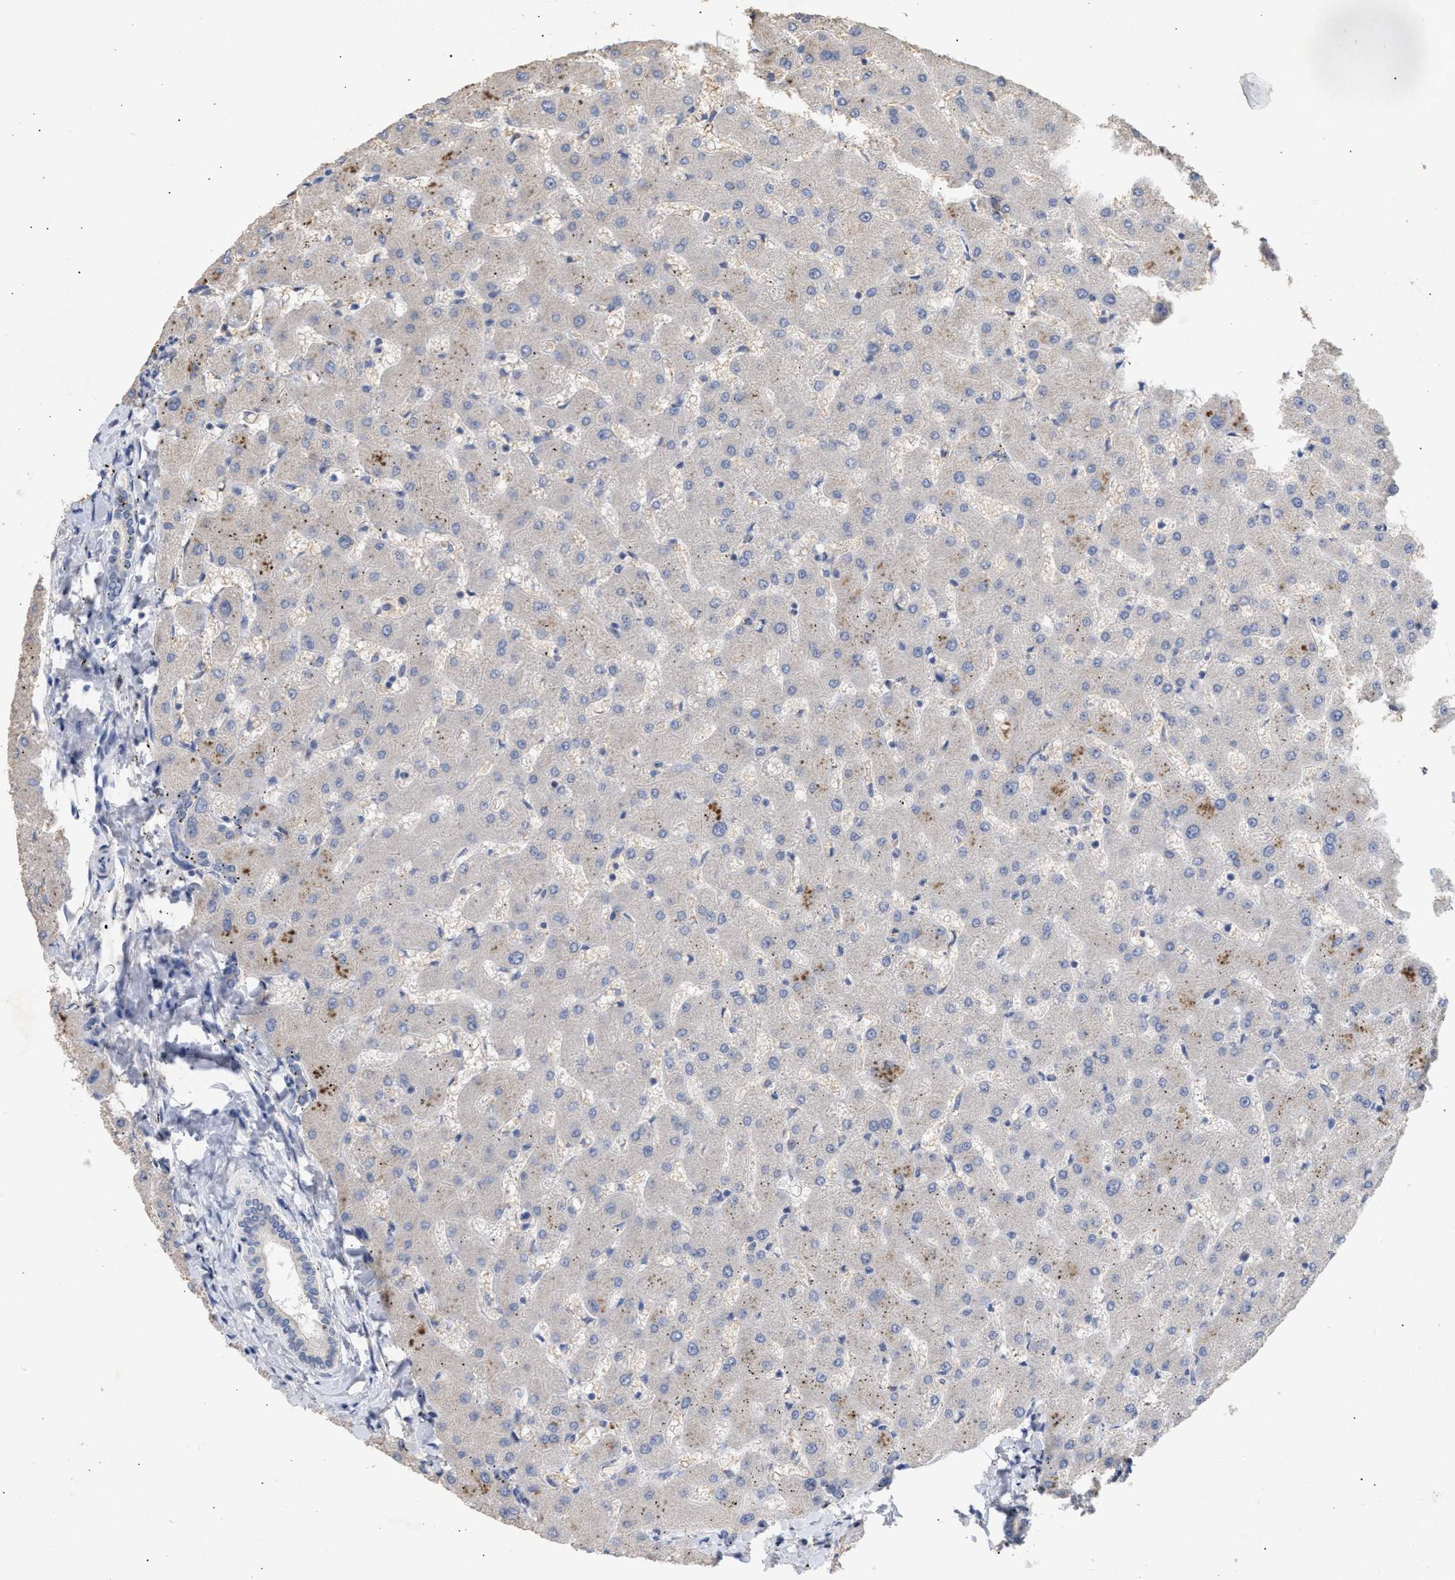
{"staining": {"intensity": "negative", "quantity": "none", "location": "none"}, "tissue": "liver", "cell_type": "Cholangiocytes", "image_type": "normal", "snomed": [{"axis": "morphology", "description": "Normal tissue, NOS"}, {"axis": "topography", "description": "Liver"}], "caption": "Liver was stained to show a protein in brown. There is no significant positivity in cholangiocytes. (Brightfield microscopy of DAB immunohistochemistry (IHC) at high magnification).", "gene": "SELENOM", "patient": {"sex": "female", "age": 63}}